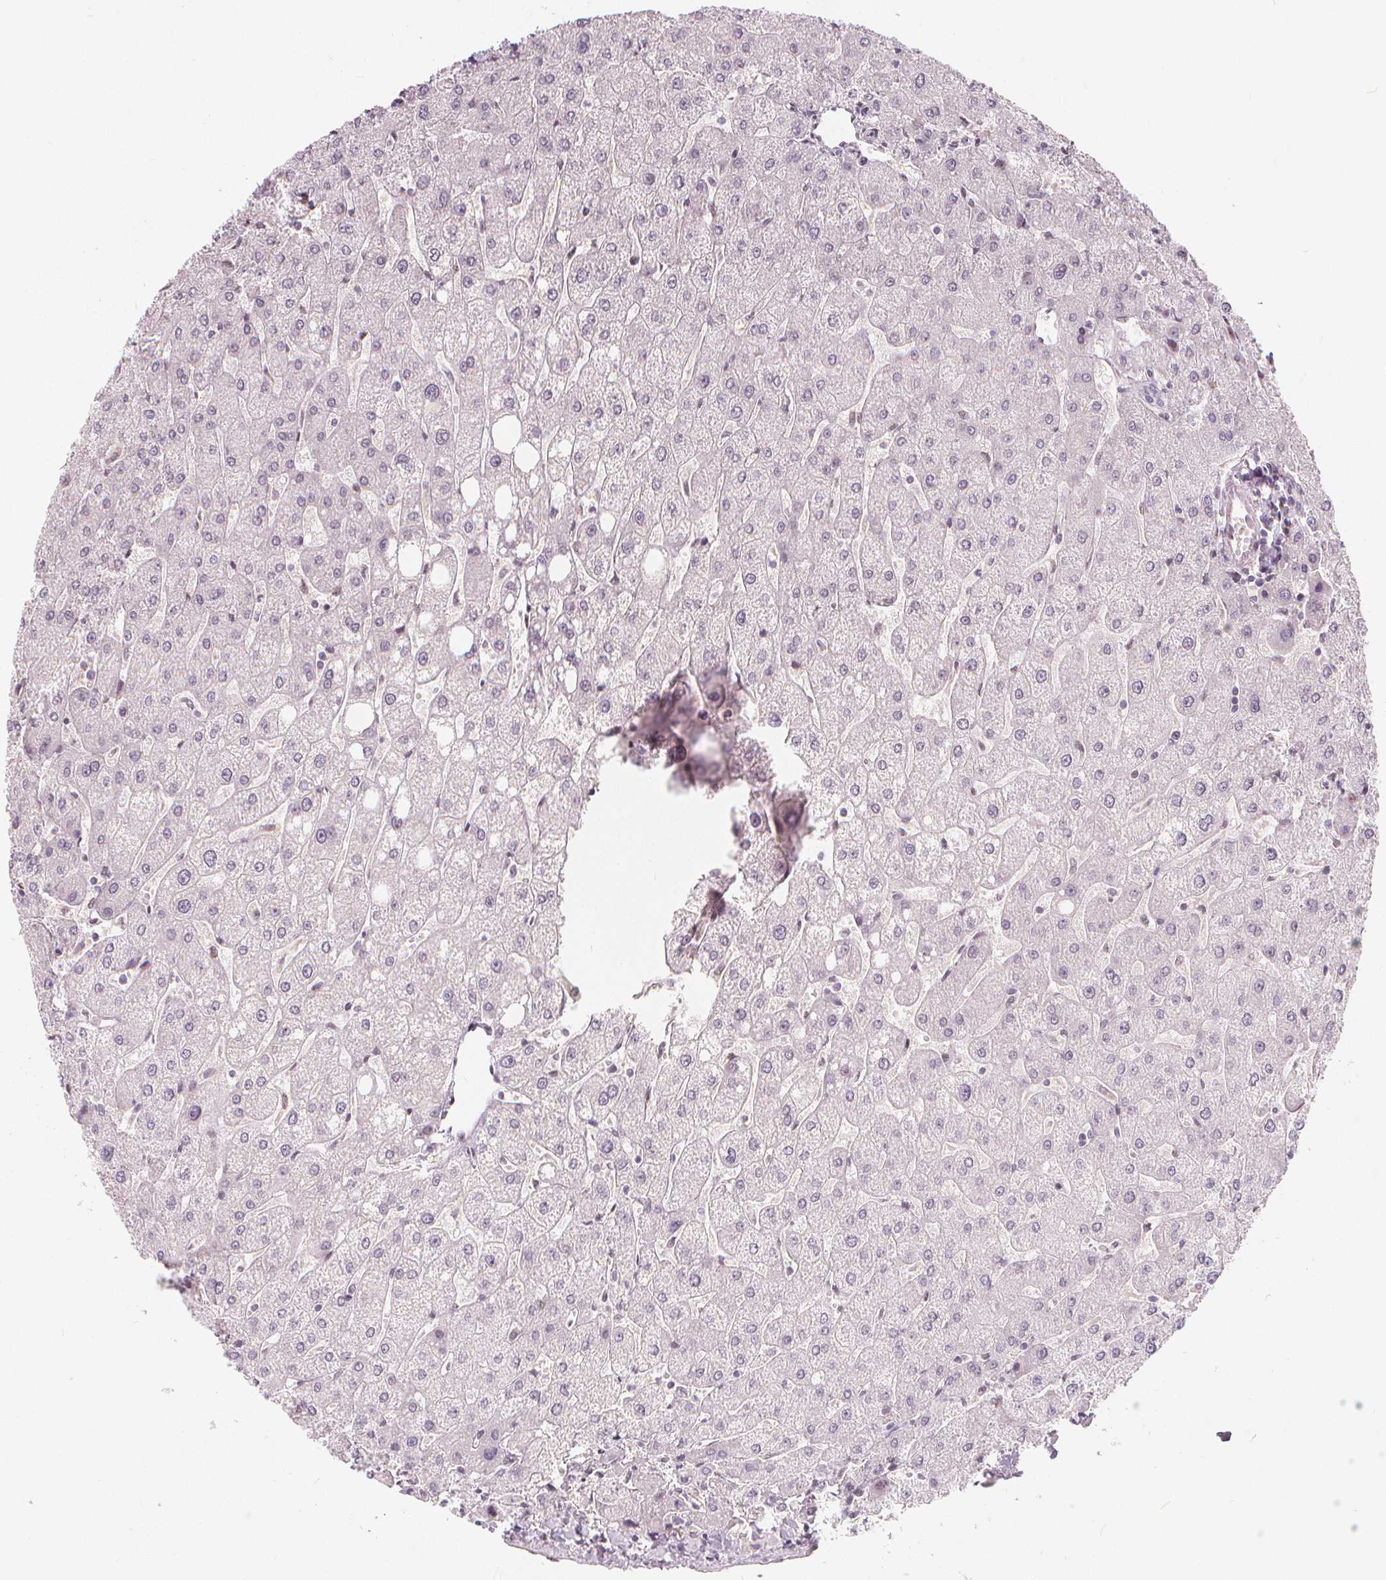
{"staining": {"intensity": "negative", "quantity": "none", "location": "none"}, "tissue": "liver", "cell_type": "Cholangiocytes", "image_type": "normal", "snomed": [{"axis": "morphology", "description": "Normal tissue, NOS"}, {"axis": "topography", "description": "Liver"}], "caption": "This is a micrograph of immunohistochemistry (IHC) staining of benign liver, which shows no expression in cholangiocytes. (DAB immunohistochemistry with hematoxylin counter stain).", "gene": "DRC3", "patient": {"sex": "male", "age": 67}}